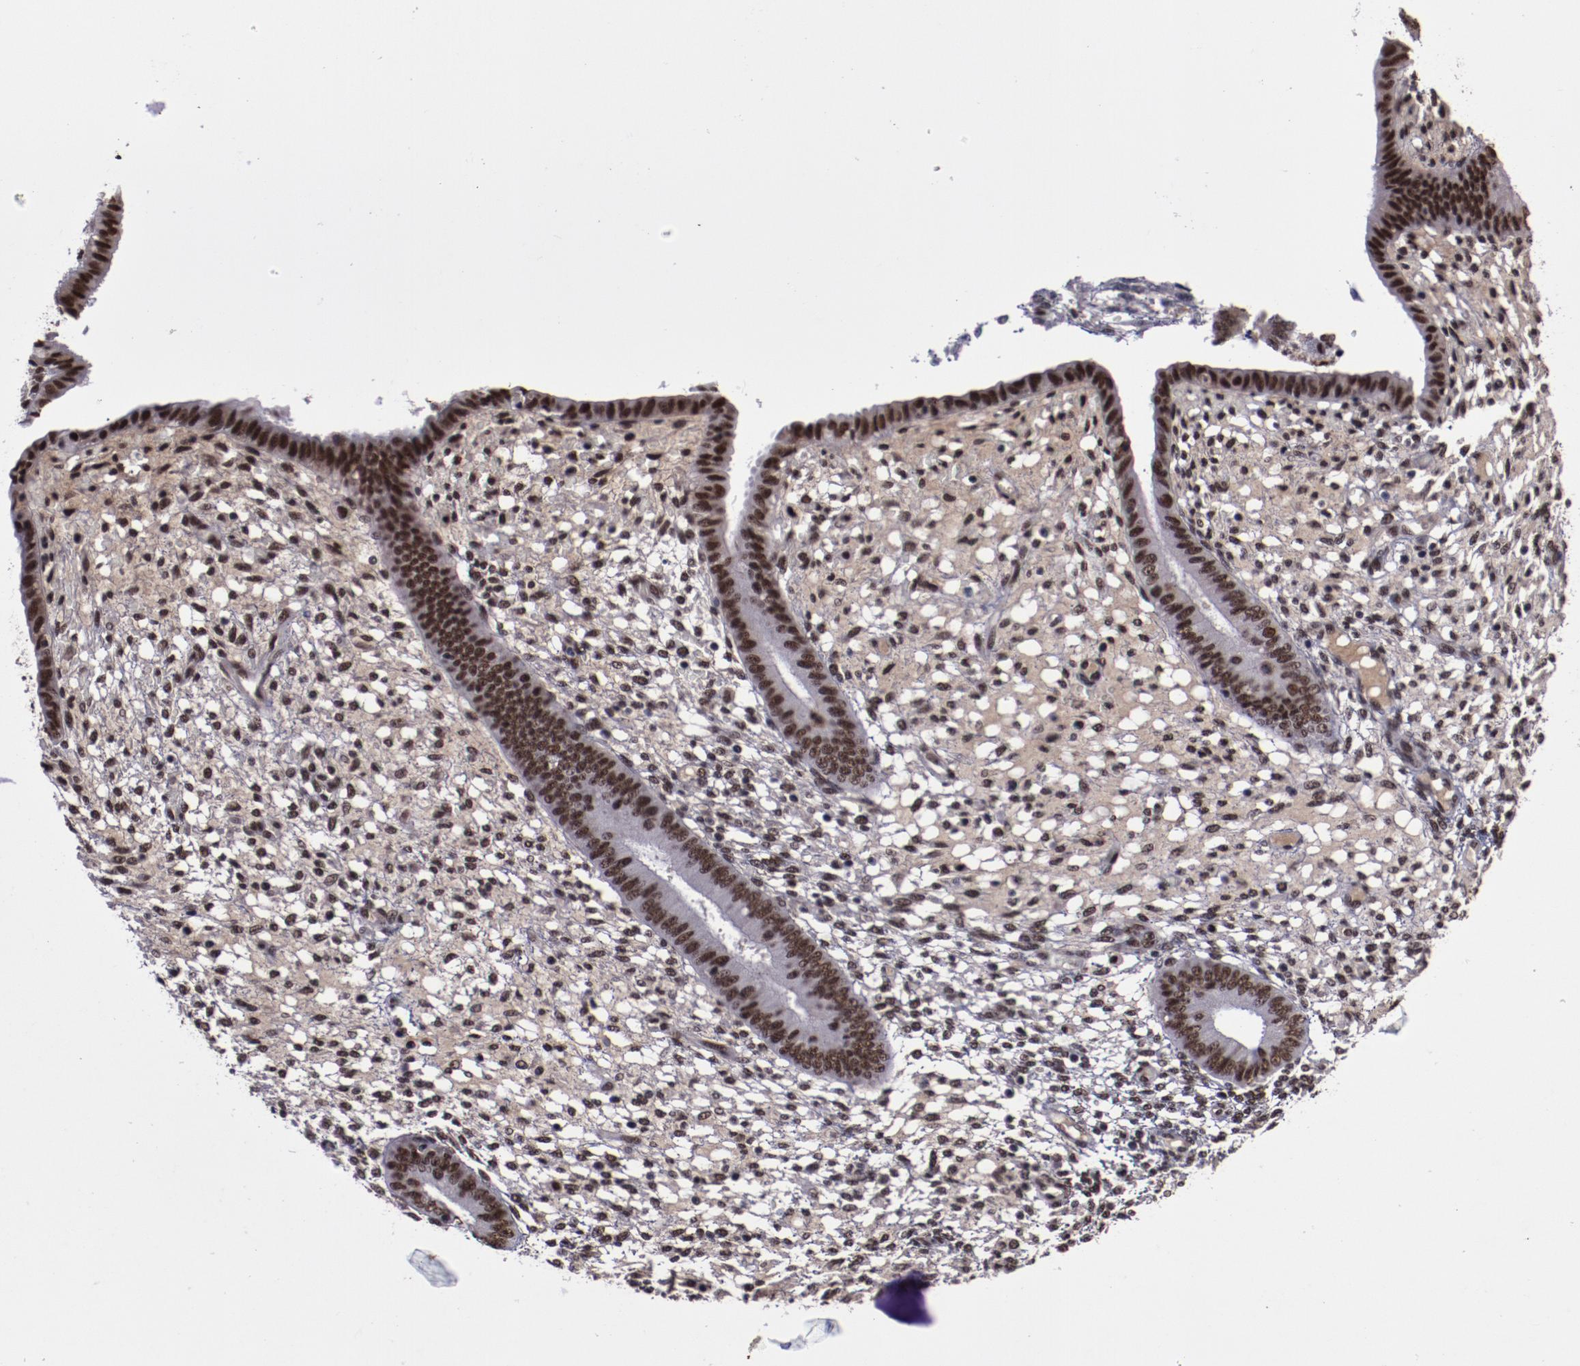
{"staining": {"intensity": "moderate", "quantity": ">75%", "location": "nuclear"}, "tissue": "endometrium", "cell_type": "Cells in endometrial stroma", "image_type": "normal", "snomed": [{"axis": "morphology", "description": "Normal tissue, NOS"}, {"axis": "topography", "description": "Endometrium"}], "caption": "Immunohistochemical staining of unremarkable human endometrium shows medium levels of moderate nuclear staining in approximately >75% of cells in endometrial stroma. The protein is stained brown, and the nuclei are stained in blue (DAB (3,3'-diaminobenzidine) IHC with brightfield microscopy, high magnification).", "gene": "ERH", "patient": {"sex": "female", "age": 42}}